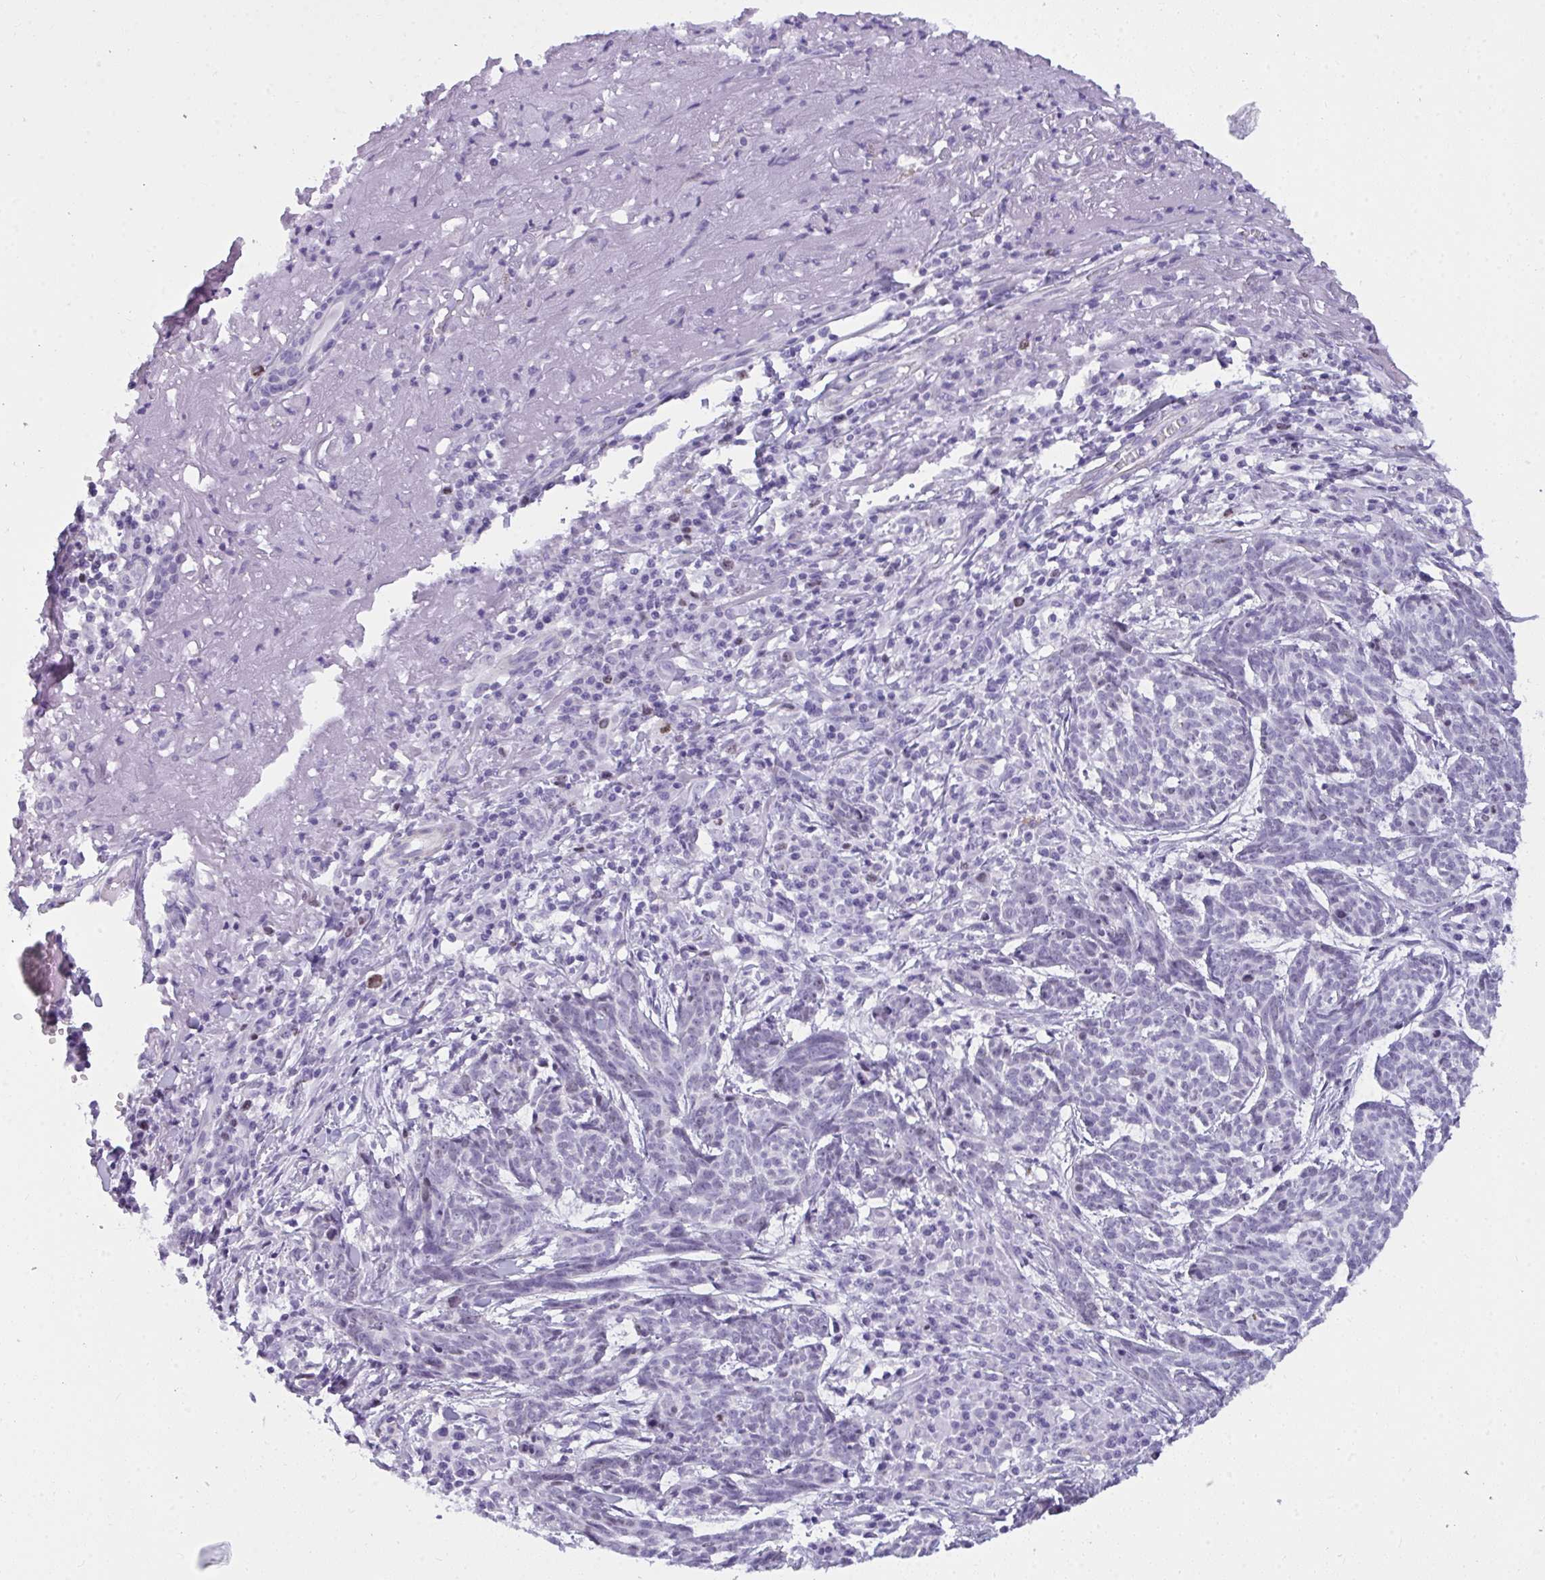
{"staining": {"intensity": "negative", "quantity": "none", "location": "none"}, "tissue": "skin cancer", "cell_type": "Tumor cells", "image_type": "cancer", "snomed": [{"axis": "morphology", "description": "Basal cell carcinoma"}, {"axis": "topography", "description": "Skin"}], "caption": "An image of skin basal cell carcinoma stained for a protein displays no brown staining in tumor cells.", "gene": "SUZ12", "patient": {"sex": "female", "age": 93}}